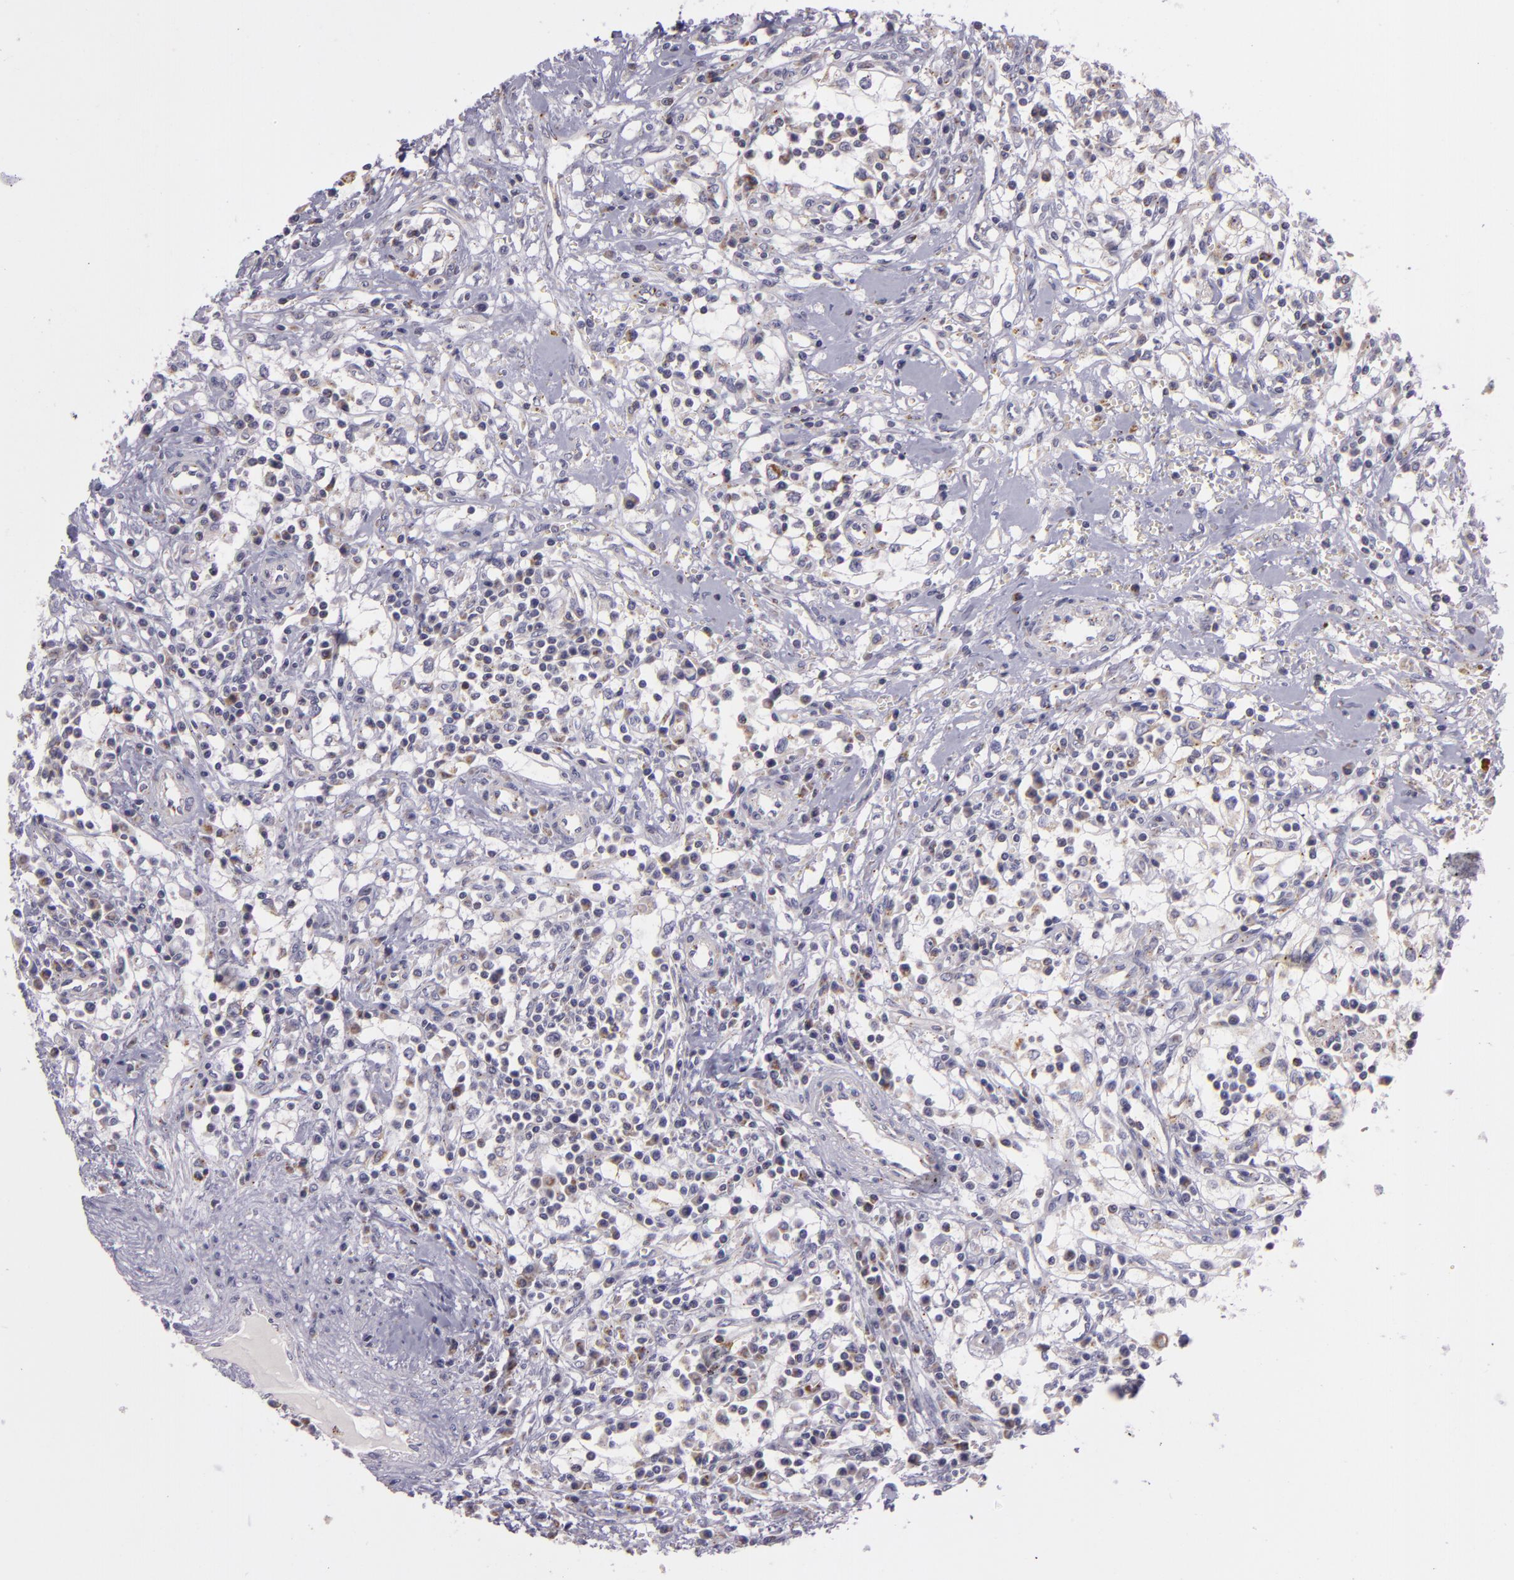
{"staining": {"intensity": "negative", "quantity": "none", "location": "none"}, "tissue": "renal cancer", "cell_type": "Tumor cells", "image_type": "cancer", "snomed": [{"axis": "morphology", "description": "Adenocarcinoma, NOS"}, {"axis": "topography", "description": "Kidney"}], "caption": "This is an immunohistochemistry histopathology image of human renal cancer (adenocarcinoma). There is no staining in tumor cells.", "gene": "CILK1", "patient": {"sex": "male", "age": 82}}